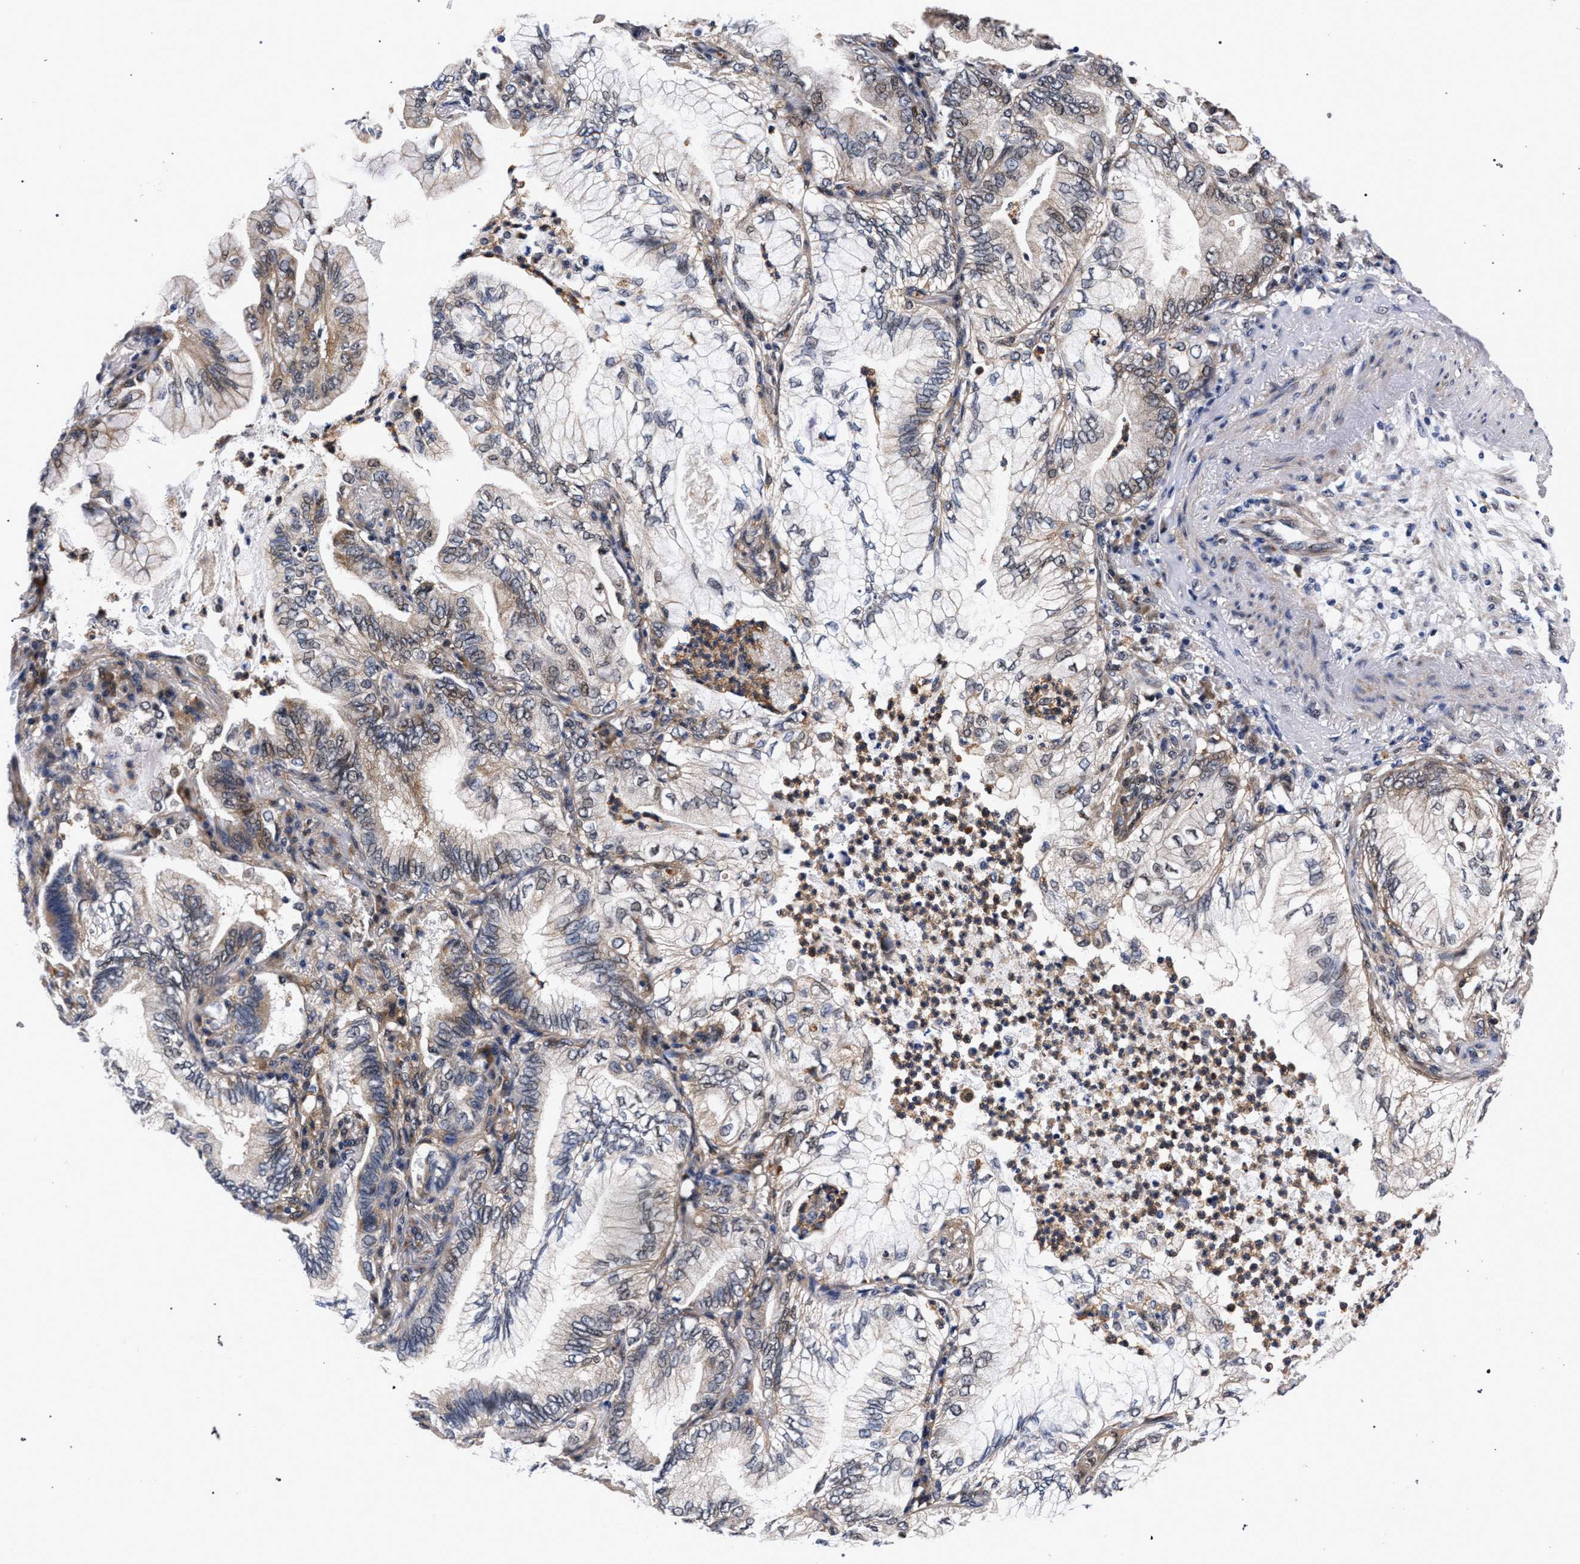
{"staining": {"intensity": "weak", "quantity": "25%-75%", "location": "cytoplasmic/membranous"}, "tissue": "lung cancer", "cell_type": "Tumor cells", "image_type": "cancer", "snomed": [{"axis": "morphology", "description": "Adenocarcinoma, NOS"}, {"axis": "topography", "description": "Lung"}], "caption": "Lung cancer (adenocarcinoma) stained for a protein reveals weak cytoplasmic/membranous positivity in tumor cells.", "gene": "ZNF462", "patient": {"sex": "female", "age": 70}}